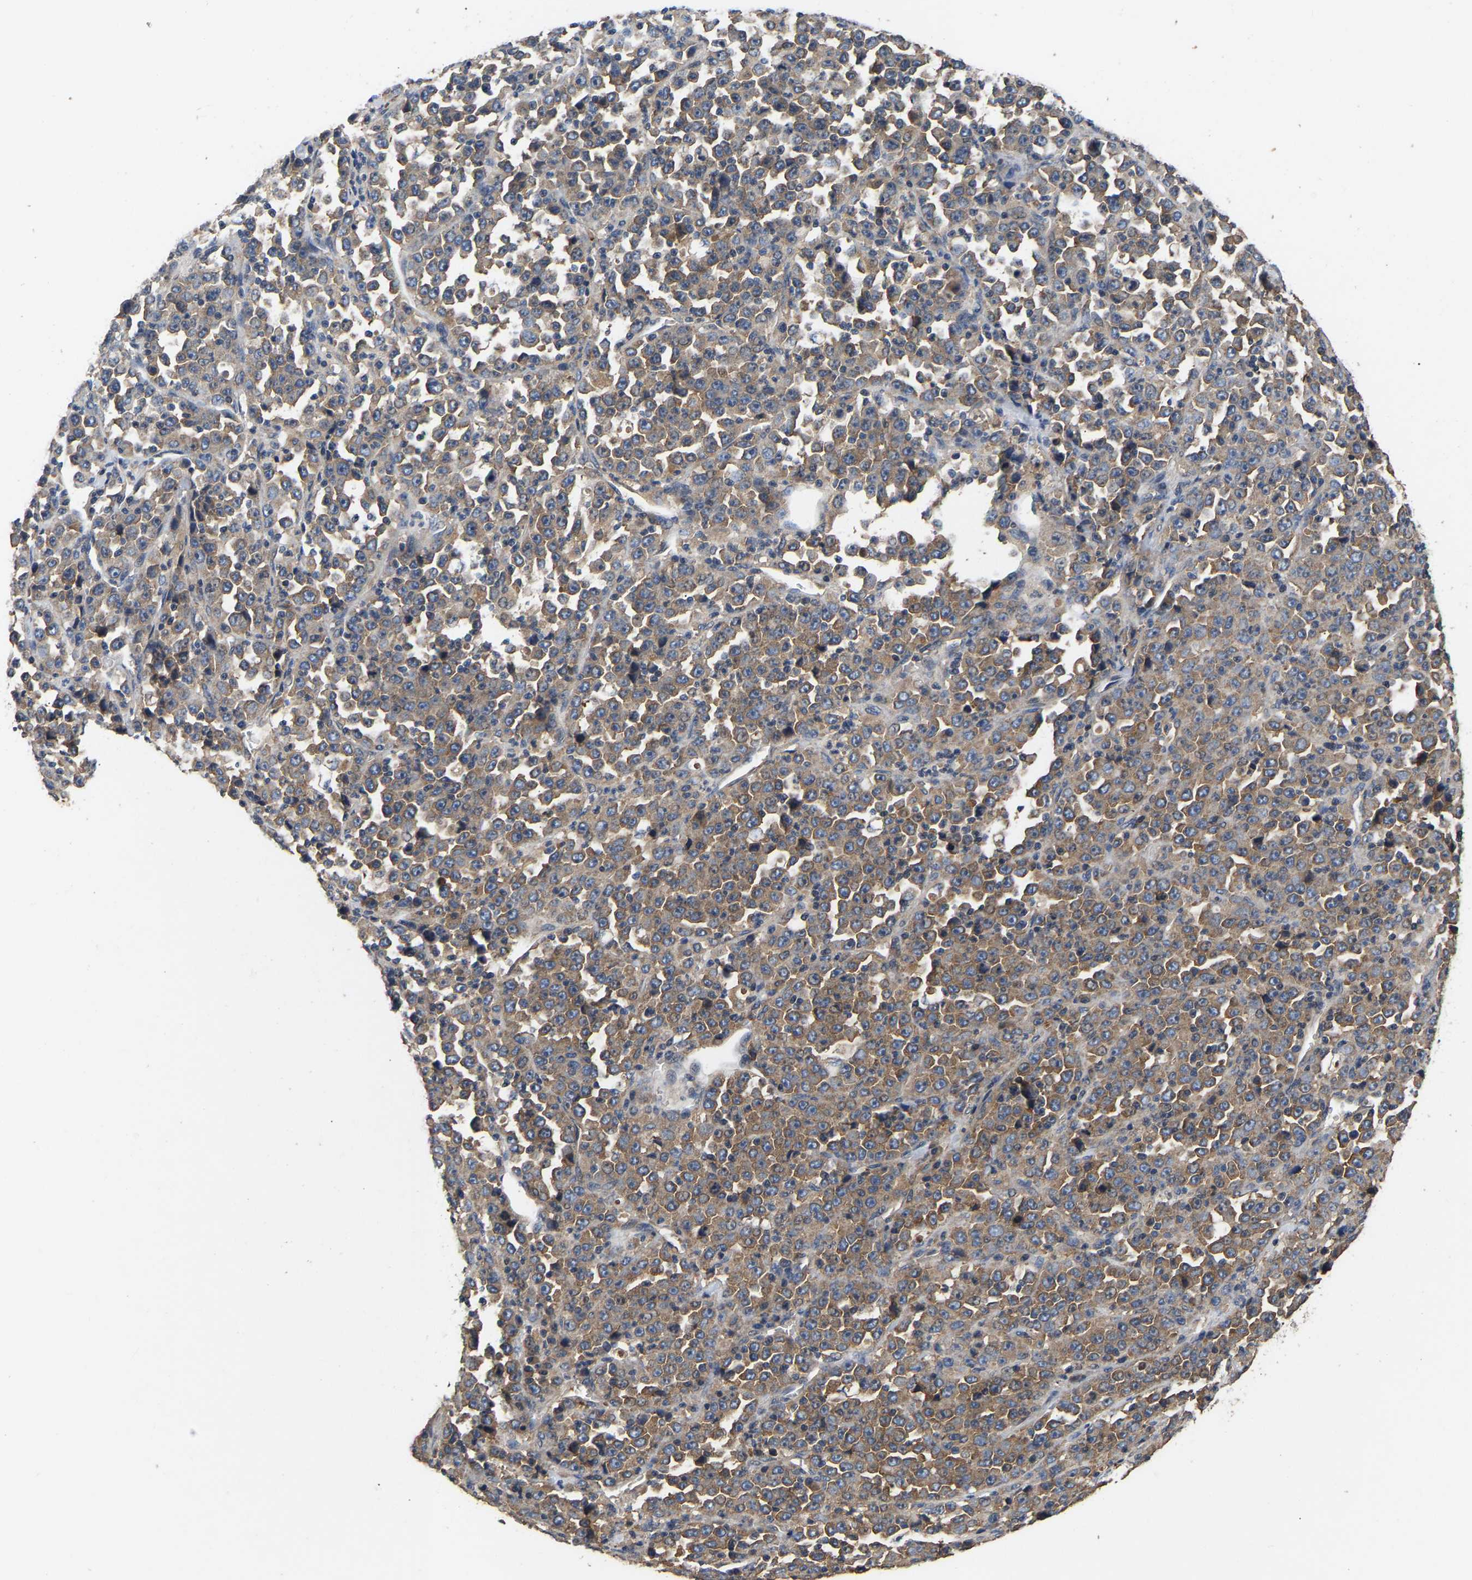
{"staining": {"intensity": "moderate", "quantity": ">75%", "location": "cytoplasmic/membranous"}, "tissue": "stomach cancer", "cell_type": "Tumor cells", "image_type": "cancer", "snomed": [{"axis": "morphology", "description": "Normal tissue, NOS"}, {"axis": "morphology", "description": "Adenocarcinoma, NOS"}, {"axis": "topography", "description": "Stomach, upper"}, {"axis": "topography", "description": "Stomach"}], "caption": "Protein expression analysis of human stomach adenocarcinoma reveals moderate cytoplasmic/membranous expression in about >75% of tumor cells.", "gene": "AIMP2", "patient": {"sex": "male", "age": 59}}